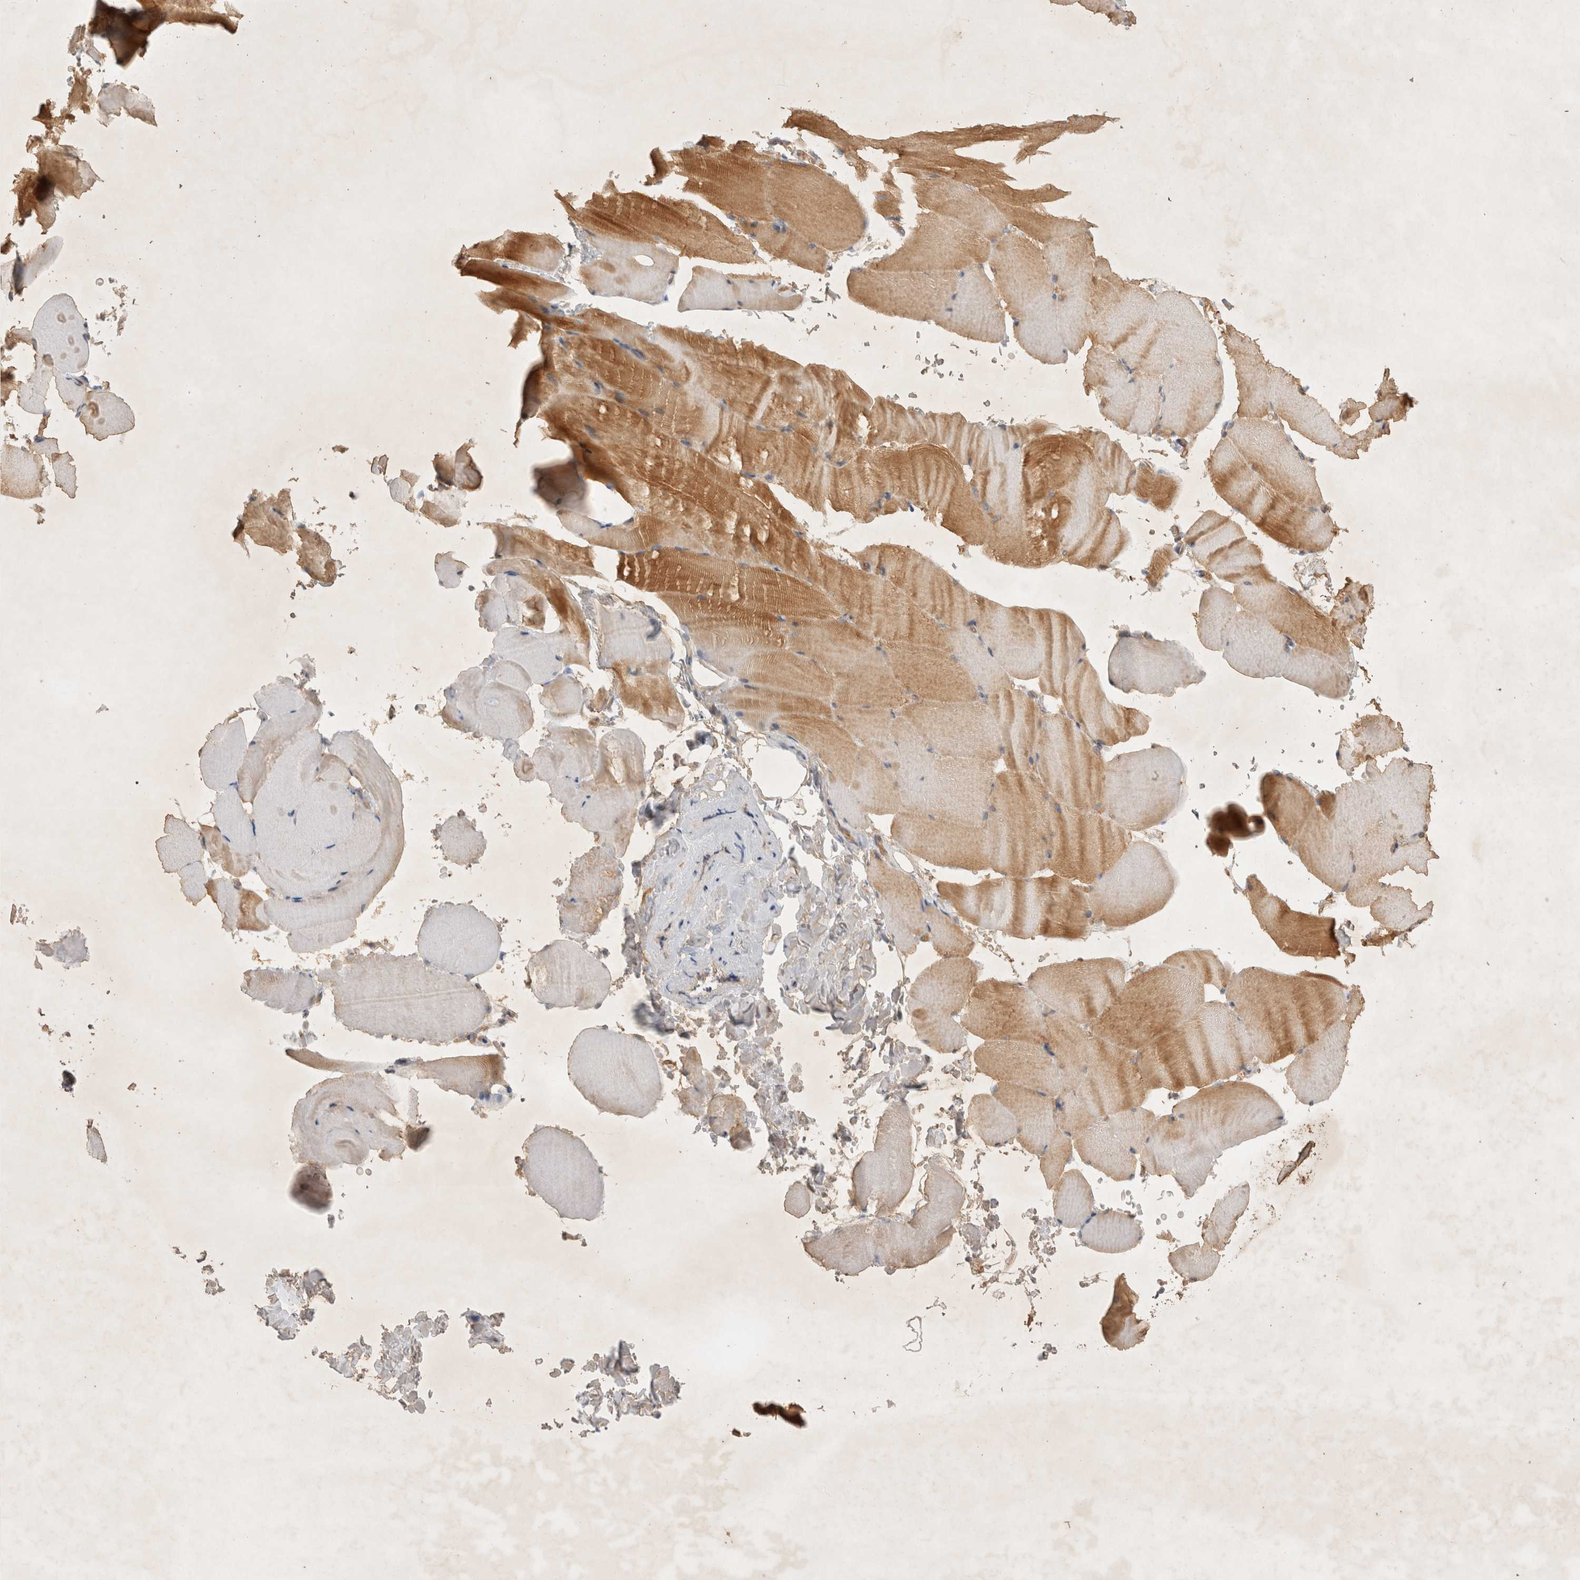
{"staining": {"intensity": "moderate", "quantity": ">75%", "location": "cytoplasmic/membranous"}, "tissue": "skeletal muscle", "cell_type": "Myocytes", "image_type": "normal", "snomed": [{"axis": "morphology", "description": "Normal tissue, NOS"}, {"axis": "topography", "description": "Skeletal muscle"}, {"axis": "topography", "description": "Parathyroid gland"}], "caption": "Benign skeletal muscle exhibits moderate cytoplasmic/membranous positivity in approximately >75% of myocytes, visualized by immunohistochemistry. Ihc stains the protein in brown and the nuclei are stained blue.", "gene": "YES1", "patient": {"sex": "female", "age": 37}}